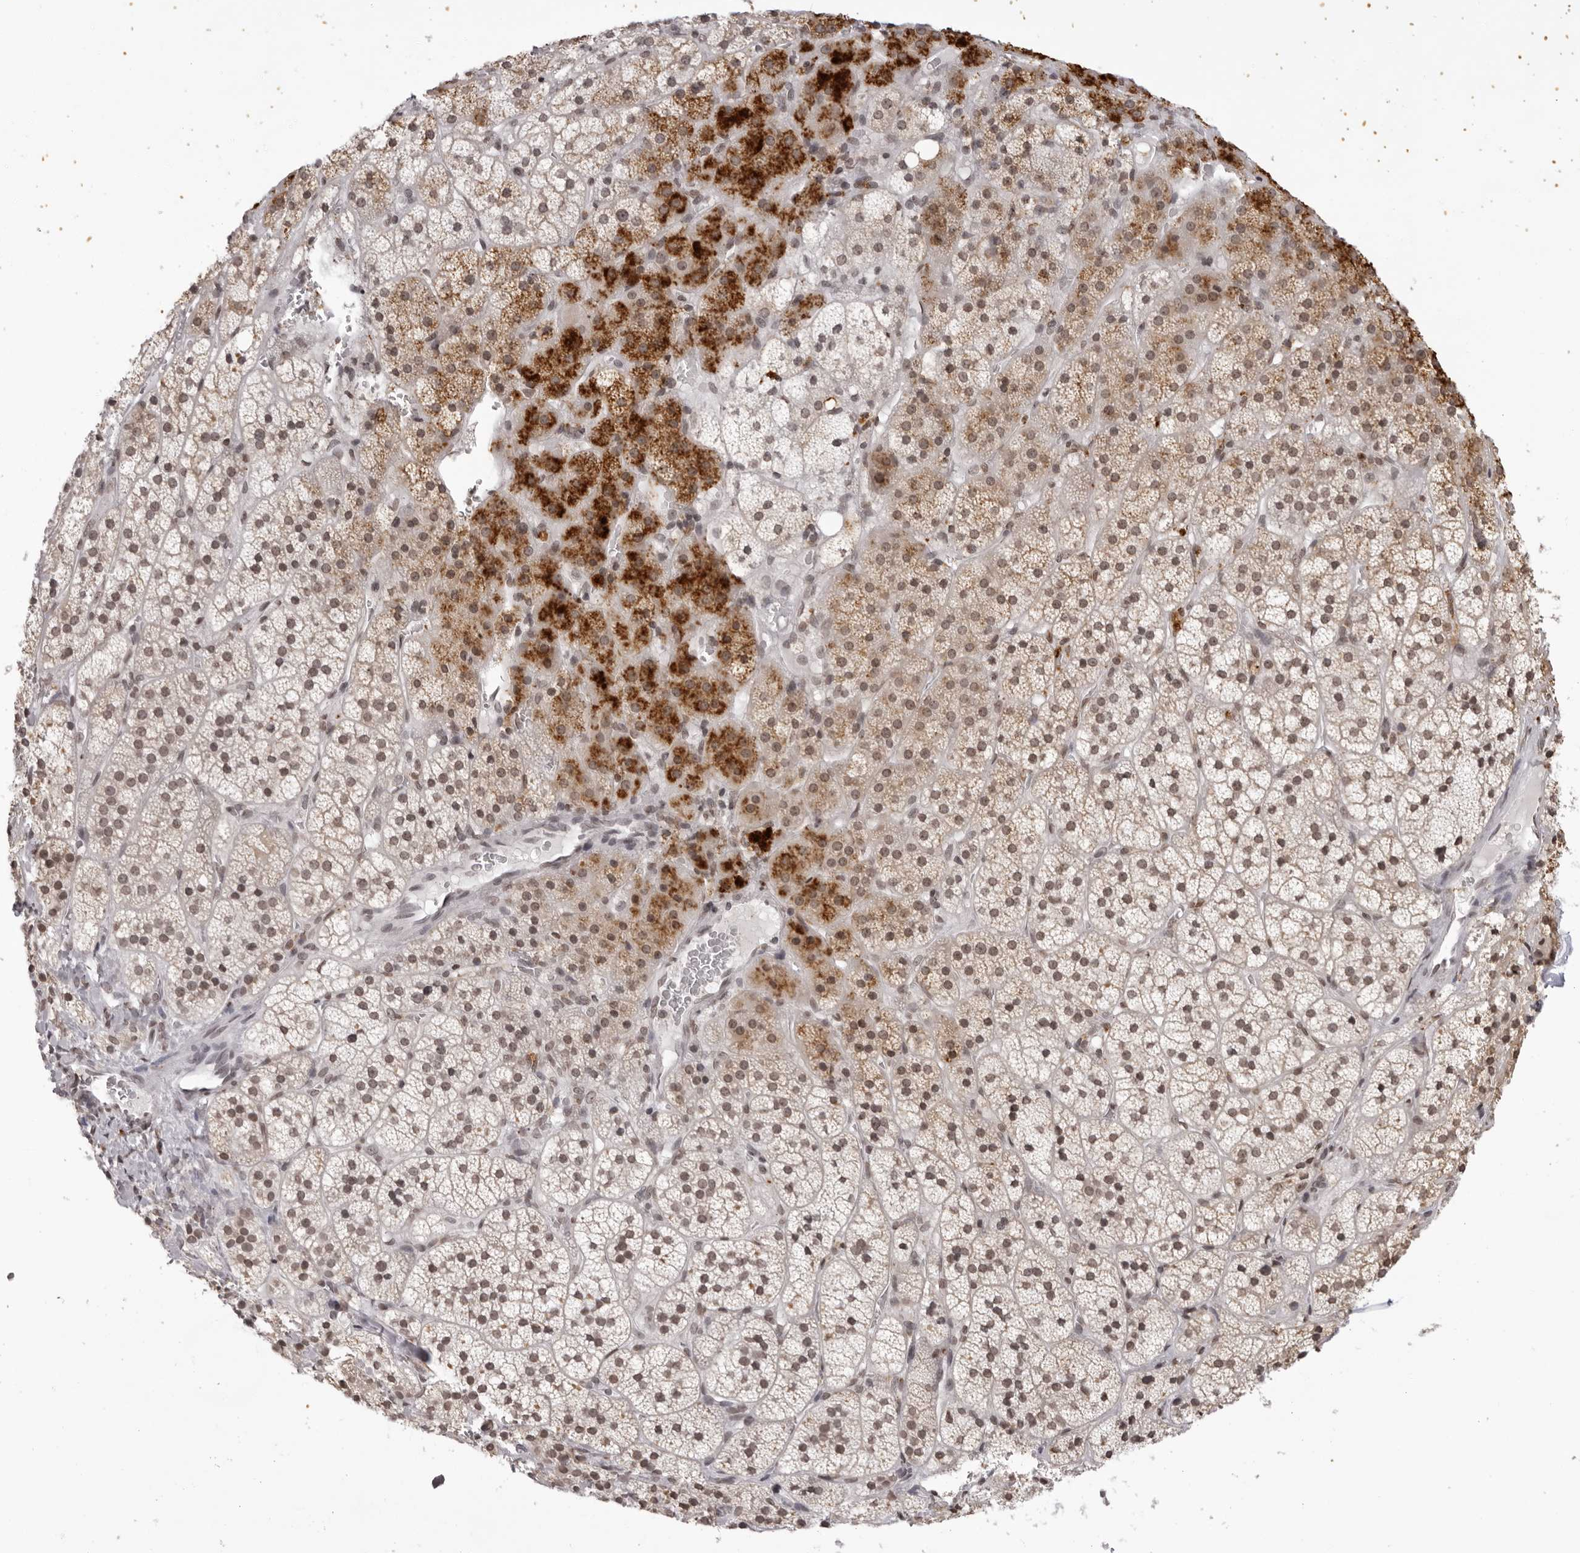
{"staining": {"intensity": "strong", "quantity": "<25%", "location": "cytoplasmic/membranous"}, "tissue": "adrenal gland", "cell_type": "Glandular cells", "image_type": "normal", "snomed": [{"axis": "morphology", "description": "Normal tissue, NOS"}, {"axis": "topography", "description": "Adrenal gland"}], "caption": "Strong cytoplasmic/membranous positivity is present in about <25% of glandular cells in unremarkable adrenal gland.", "gene": "NTM", "patient": {"sex": "female", "age": 44}}